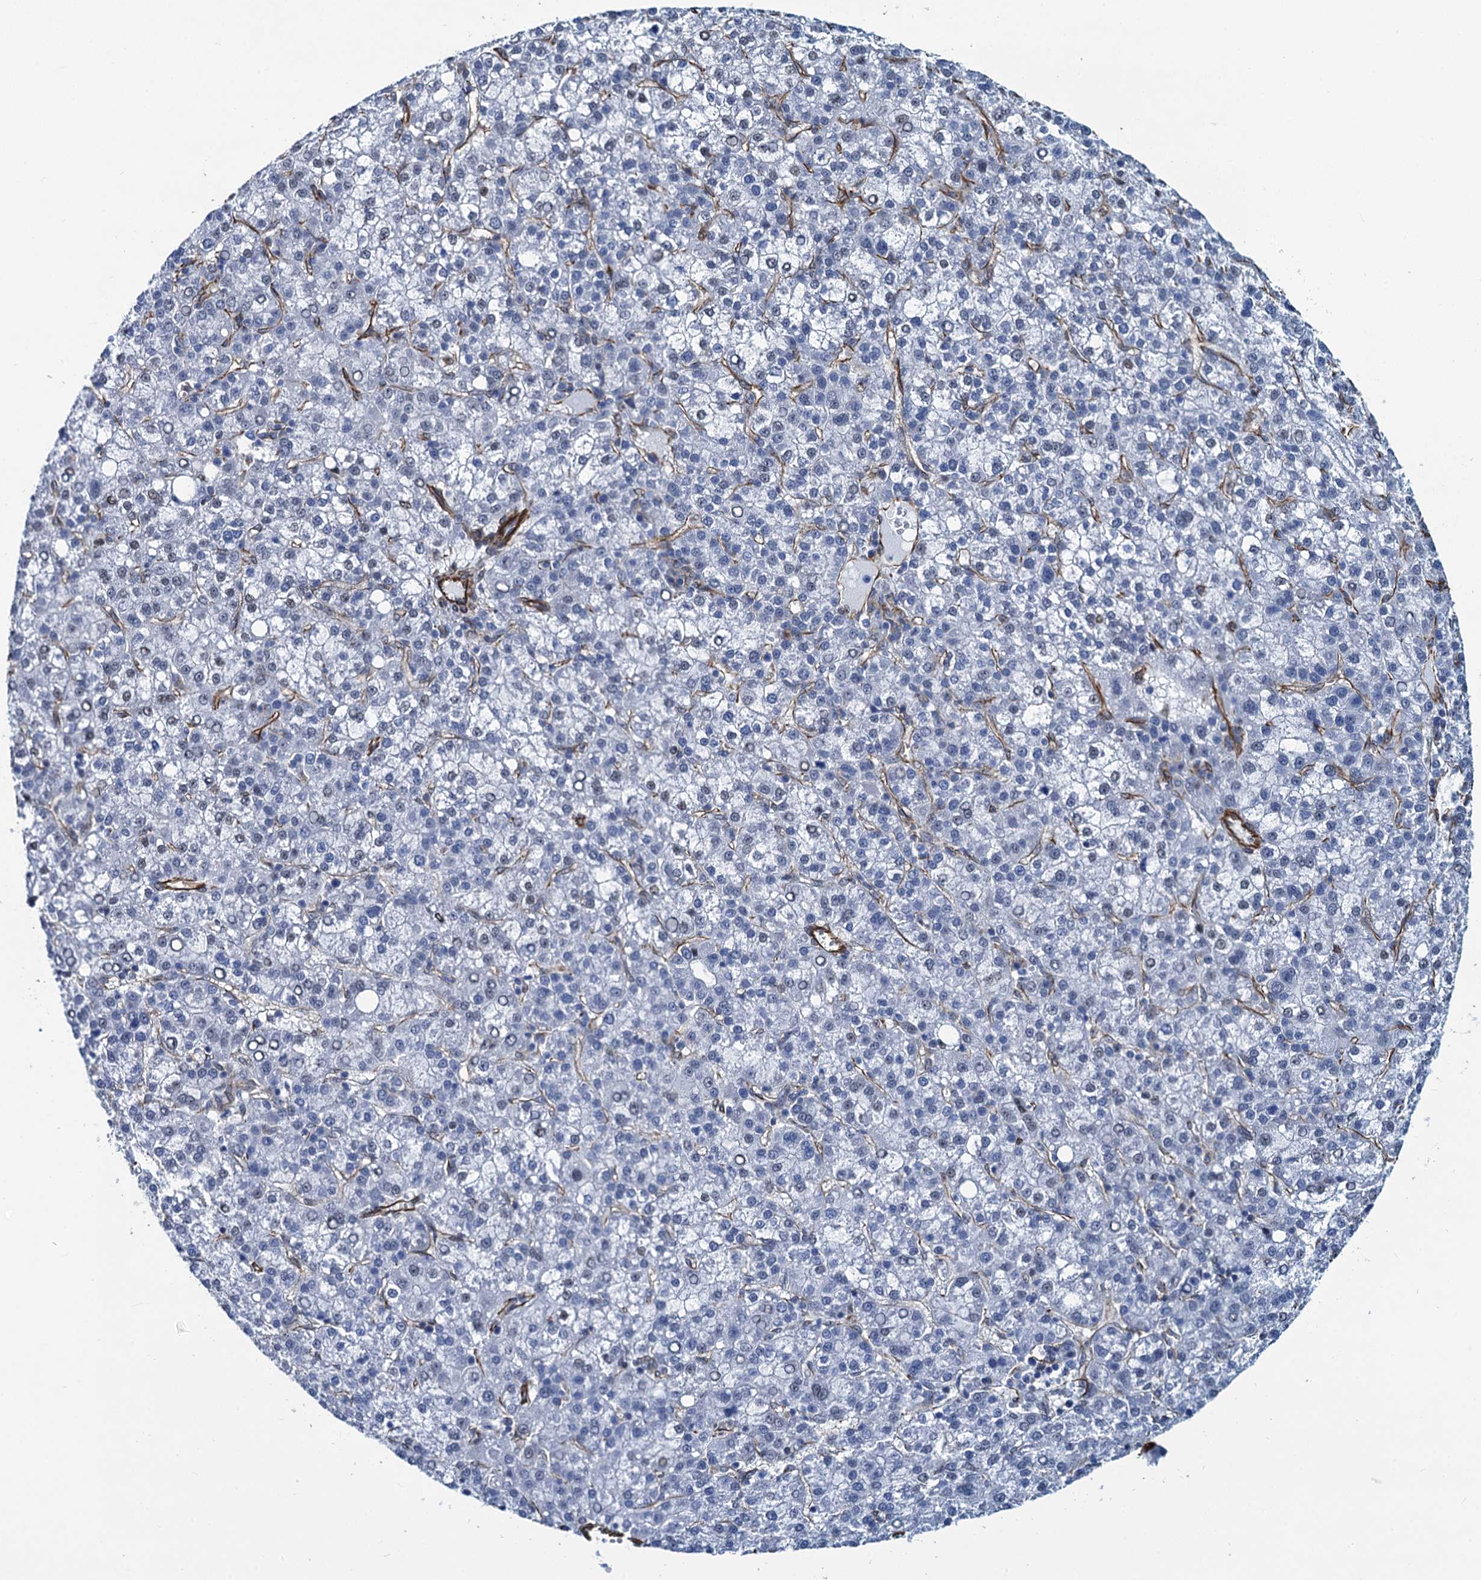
{"staining": {"intensity": "negative", "quantity": "none", "location": "none"}, "tissue": "liver cancer", "cell_type": "Tumor cells", "image_type": "cancer", "snomed": [{"axis": "morphology", "description": "Carcinoma, Hepatocellular, NOS"}, {"axis": "topography", "description": "Liver"}], "caption": "Immunohistochemistry (IHC) histopathology image of neoplastic tissue: human liver cancer (hepatocellular carcinoma) stained with DAB demonstrates no significant protein staining in tumor cells. (DAB immunohistochemistry (IHC) visualized using brightfield microscopy, high magnification).", "gene": "PGM2", "patient": {"sex": "female", "age": 58}}